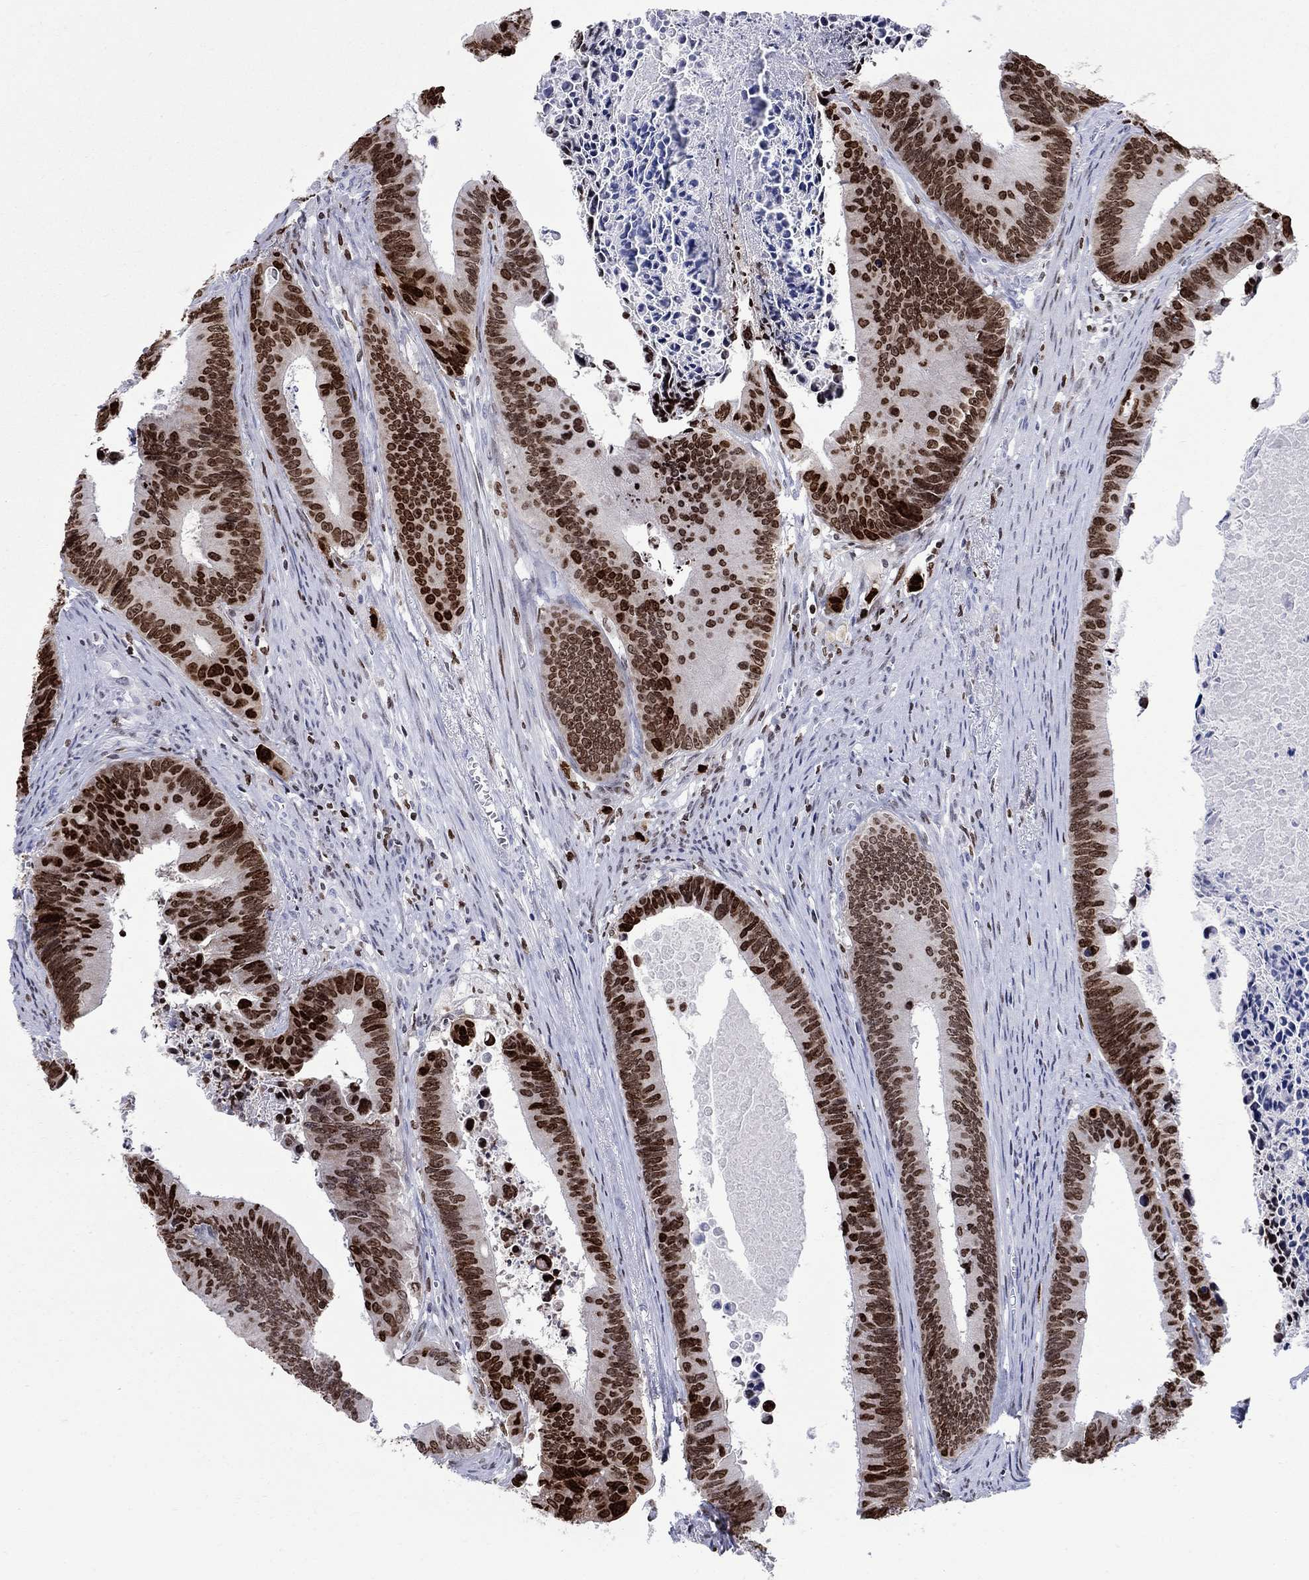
{"staining": {"intensity": "strong", "quantity": "25%-75%", "location": "nuclear"}, "tissue": "colorectal cancer", "cell_type": "Tumor cells", "image_type": "cancer", "snomed": [{"axis": "morphology", "description": "Adenocarcinoma, NOS"}, {"axis": "topography", "description": "Colon"}], "caption": "This is an image of IHC staining of colorectal adenocarcinoma, which shows strong expression in the nuclear of tumor cells.", "gene": "HMGA1", "patient": {"sex": "female", "age": 87}}